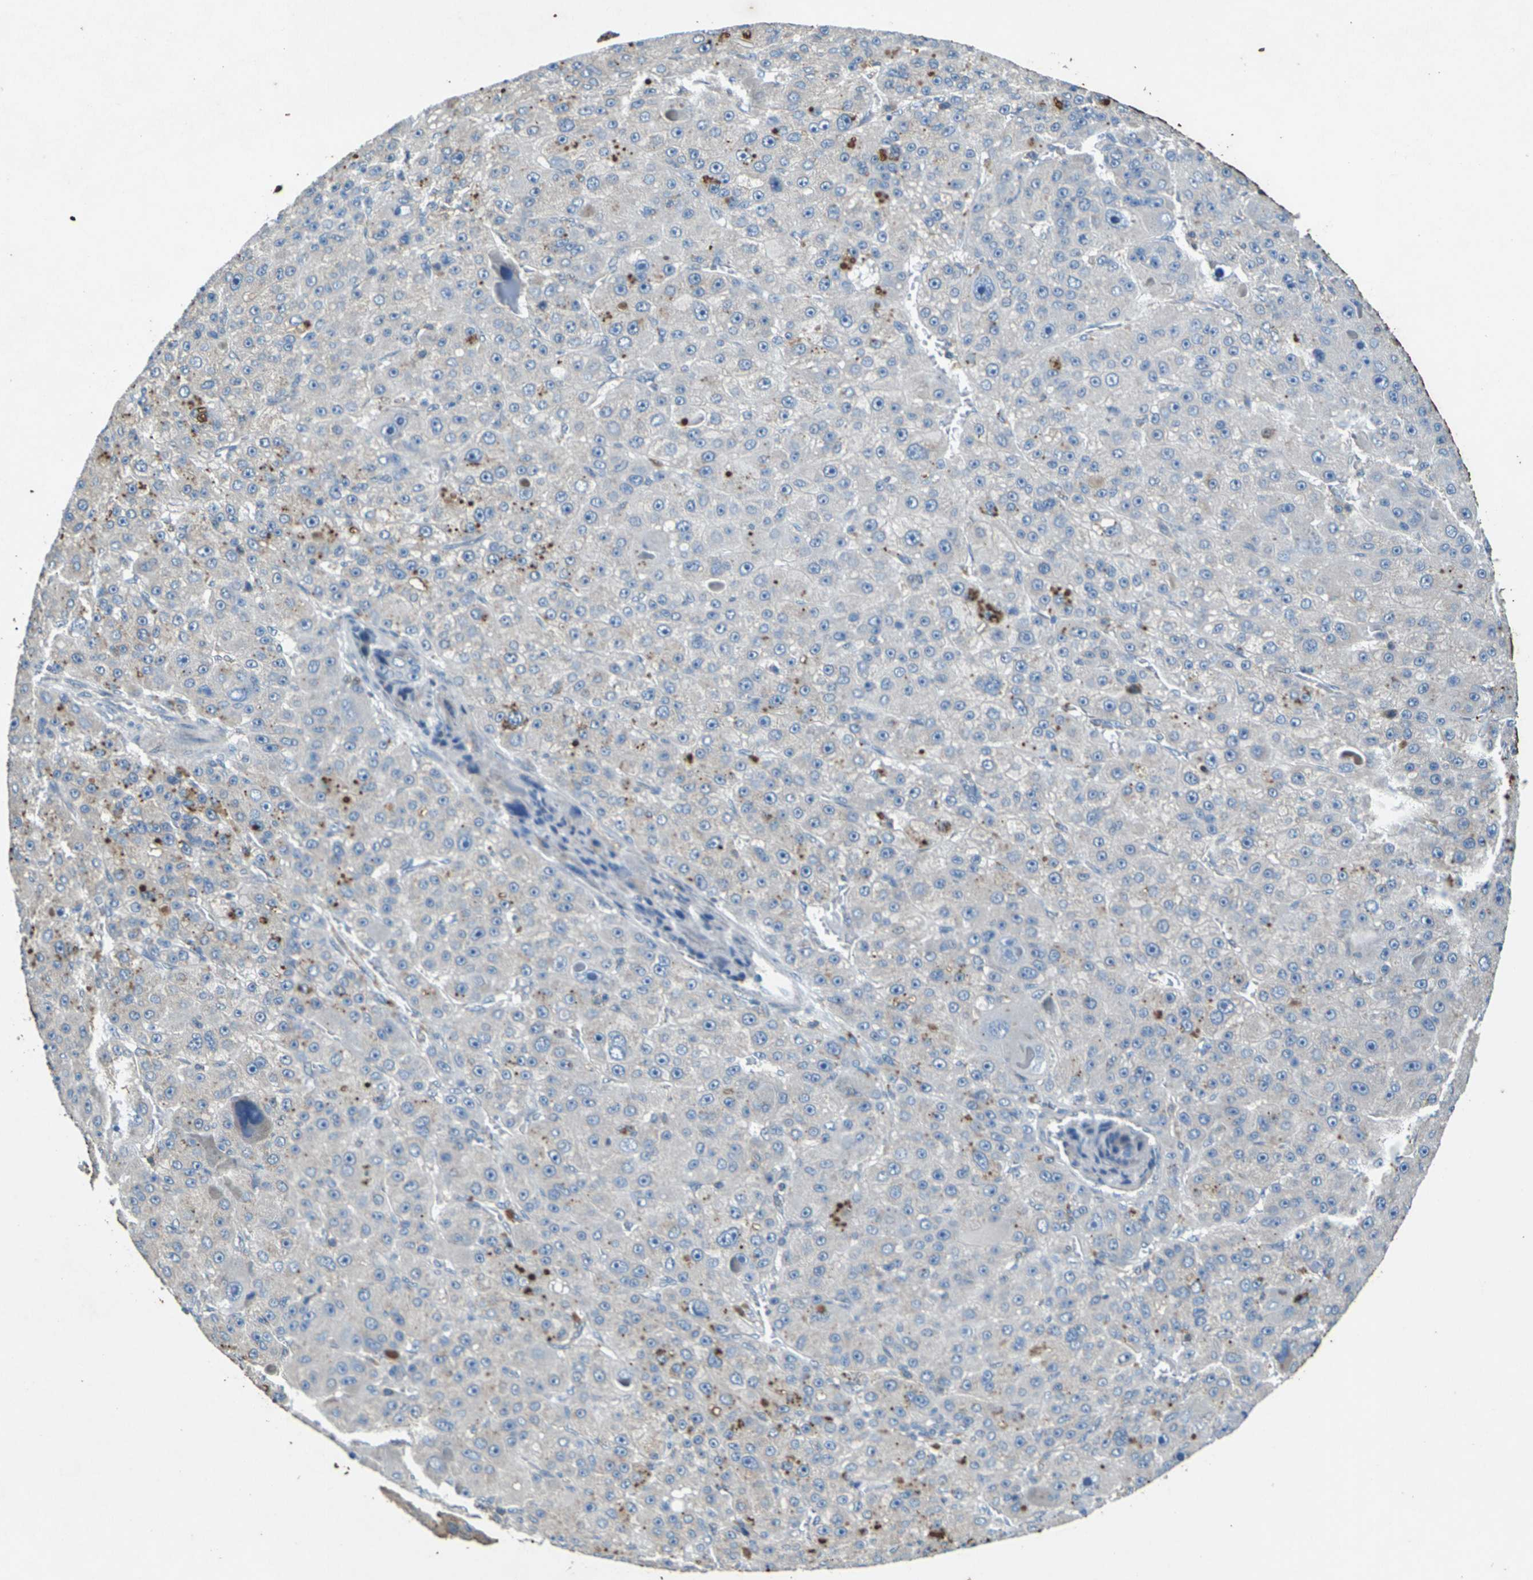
{"staining": {"intensity": "negative", "quantity": "none", "location": "none"}, "tissue": "liver cancer", "cell_type": "Tumor cells", "image_type": "cancer", "snomed": [{"axis": "morphology", "description": "Carcinoma, Hepatocellular, NOS"}, {"axis": "topography", "description": "Liver"}], "caption": "Liver cancer (hepatocellular carcinoma) was stained to show a protein in brown. There is no significant positivity in tumor cells.", "gene": "SIGLEC14", "patient": {"sex": "male", "age": 76}}